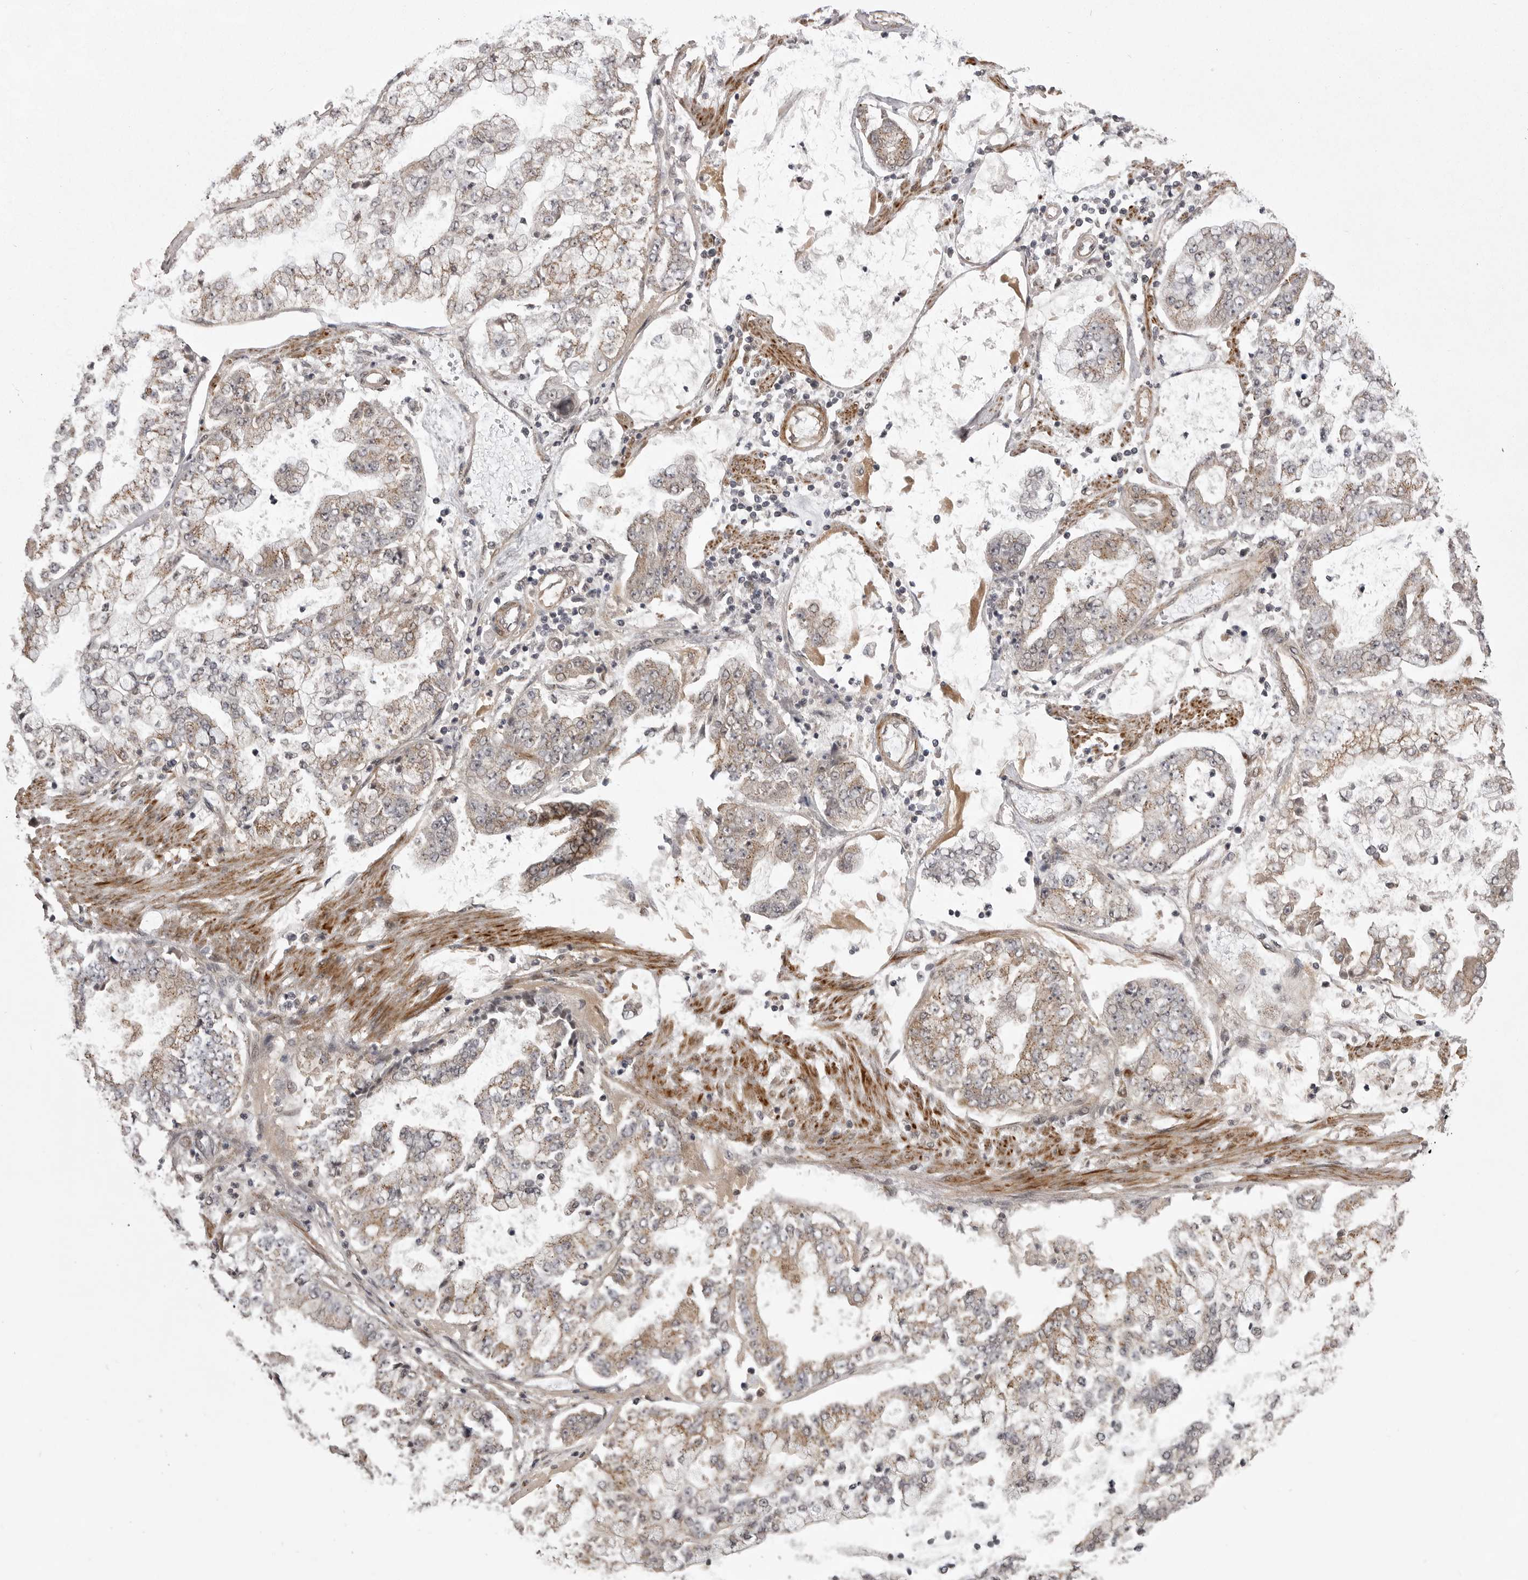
{"staining": {"intensity": "weak", "quantity": "25%-75%", "location": "cytoplasmic/membranous"}, "tissue": "stomach cancer", "cell_type": "Tumor cells", "image_type": "cancer", "snomed": [{"axis": "morphology", "description": "Adenocarcinoma, NOS"}, {"axis": "topography", "description": "Stomach"}], "caption": "Stomach cancer (adenocarcinoma) stained for a protein reveals weak cytoplasmic/membranous positivity in tumor cells.", "gene": "SNX16", "patient": {"sex": "male", "age": 76}}